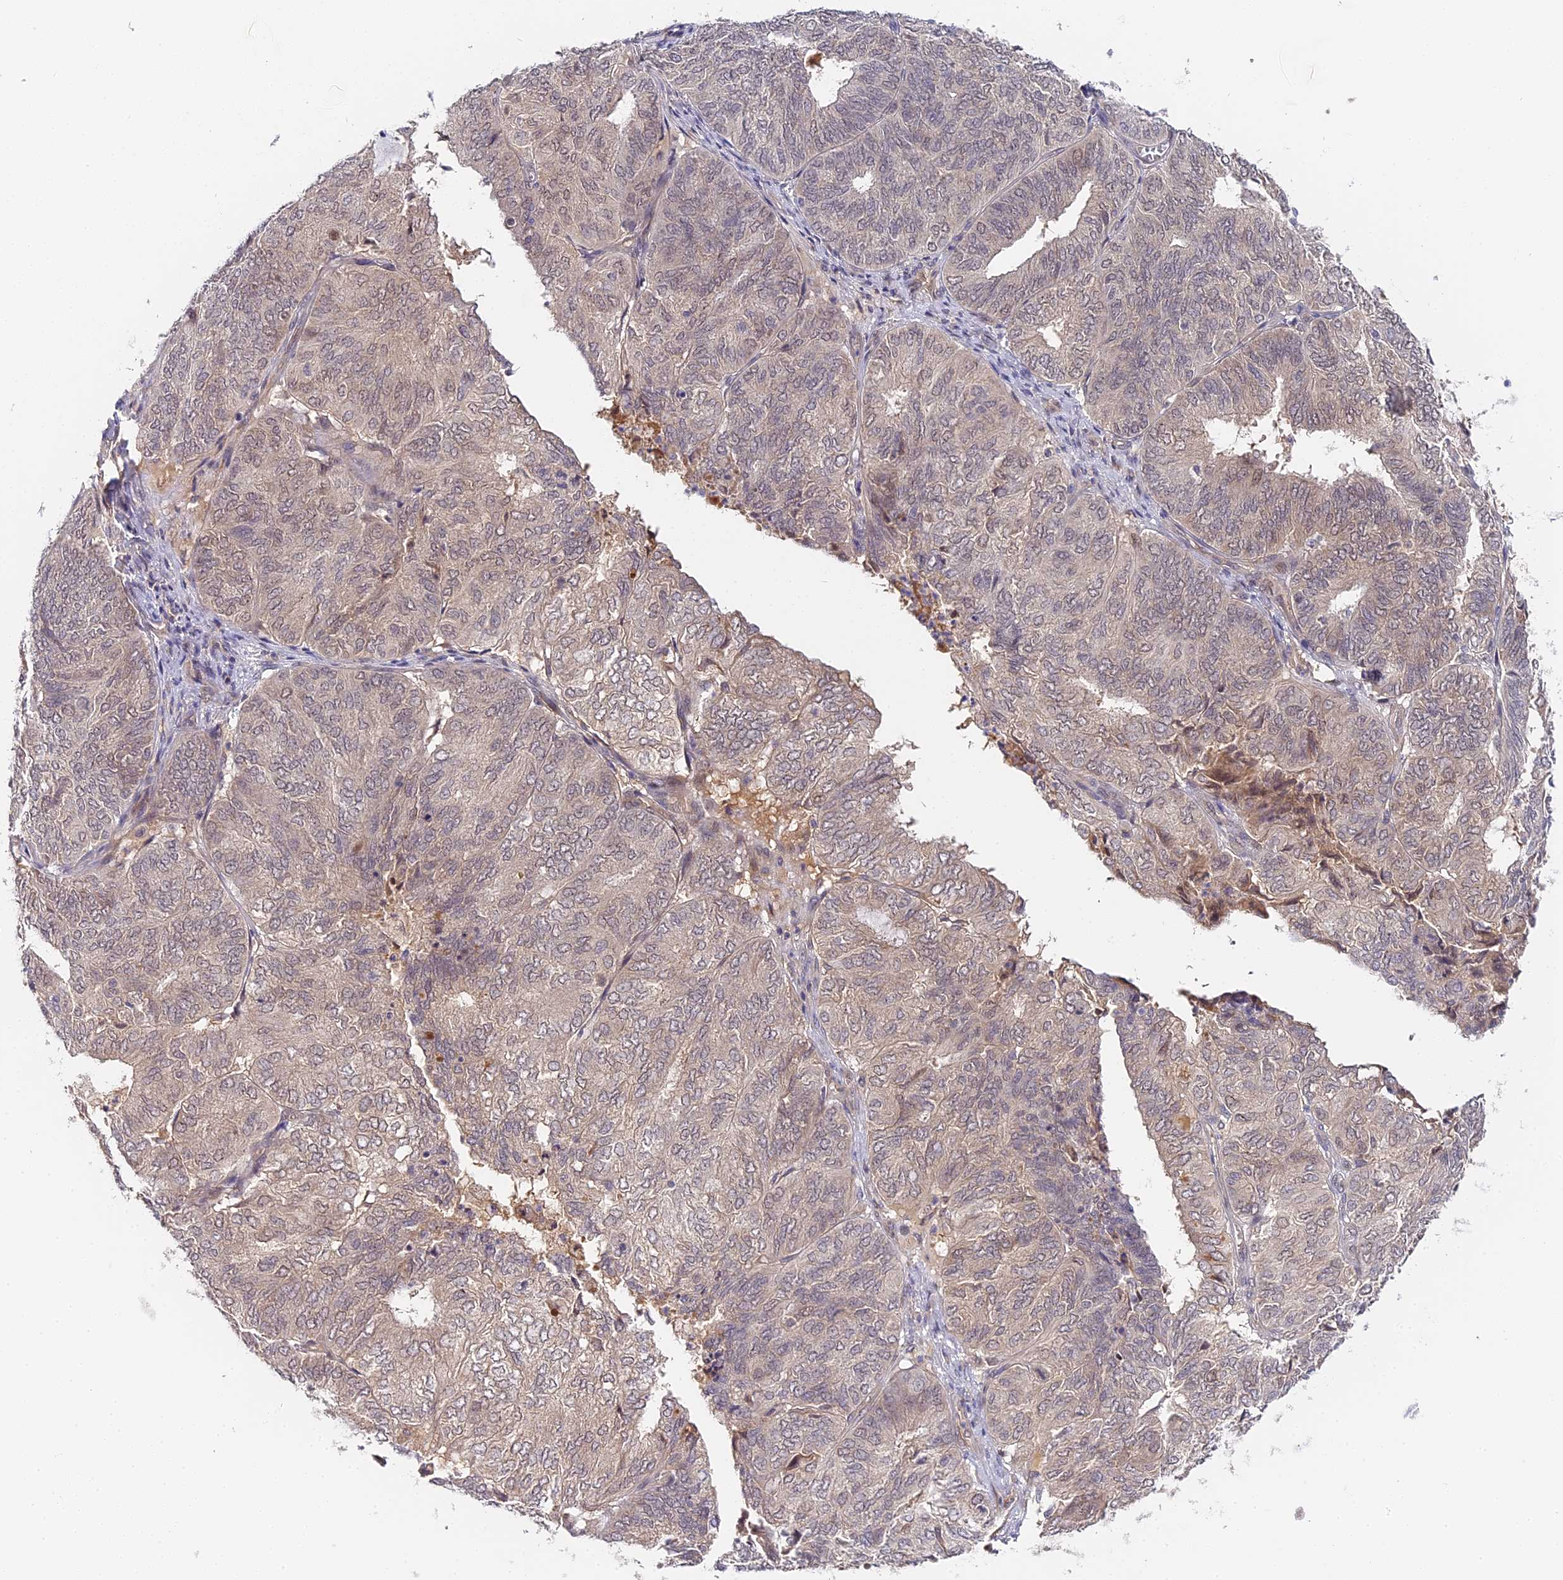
{"staining": {"intensity": "weak", "quantity": "<25%", "location": "cytoplasmic/membranous"}, "tissue": "endometrial cancer", "cell_type": "Tumor cells", "image_type": "cancer", "snomed": [{"axis": "morphology", "description": "Adenocarcinoma, NOS"}, {"axis": "topography", "description": "Uterus"}], "caption": "This is an immunohistochemistry histopathology image of endometrial cancer. There is no staining in tumor cells.", "gene": "IMPACT", "patient": {"sex": "female", "age": 60}}